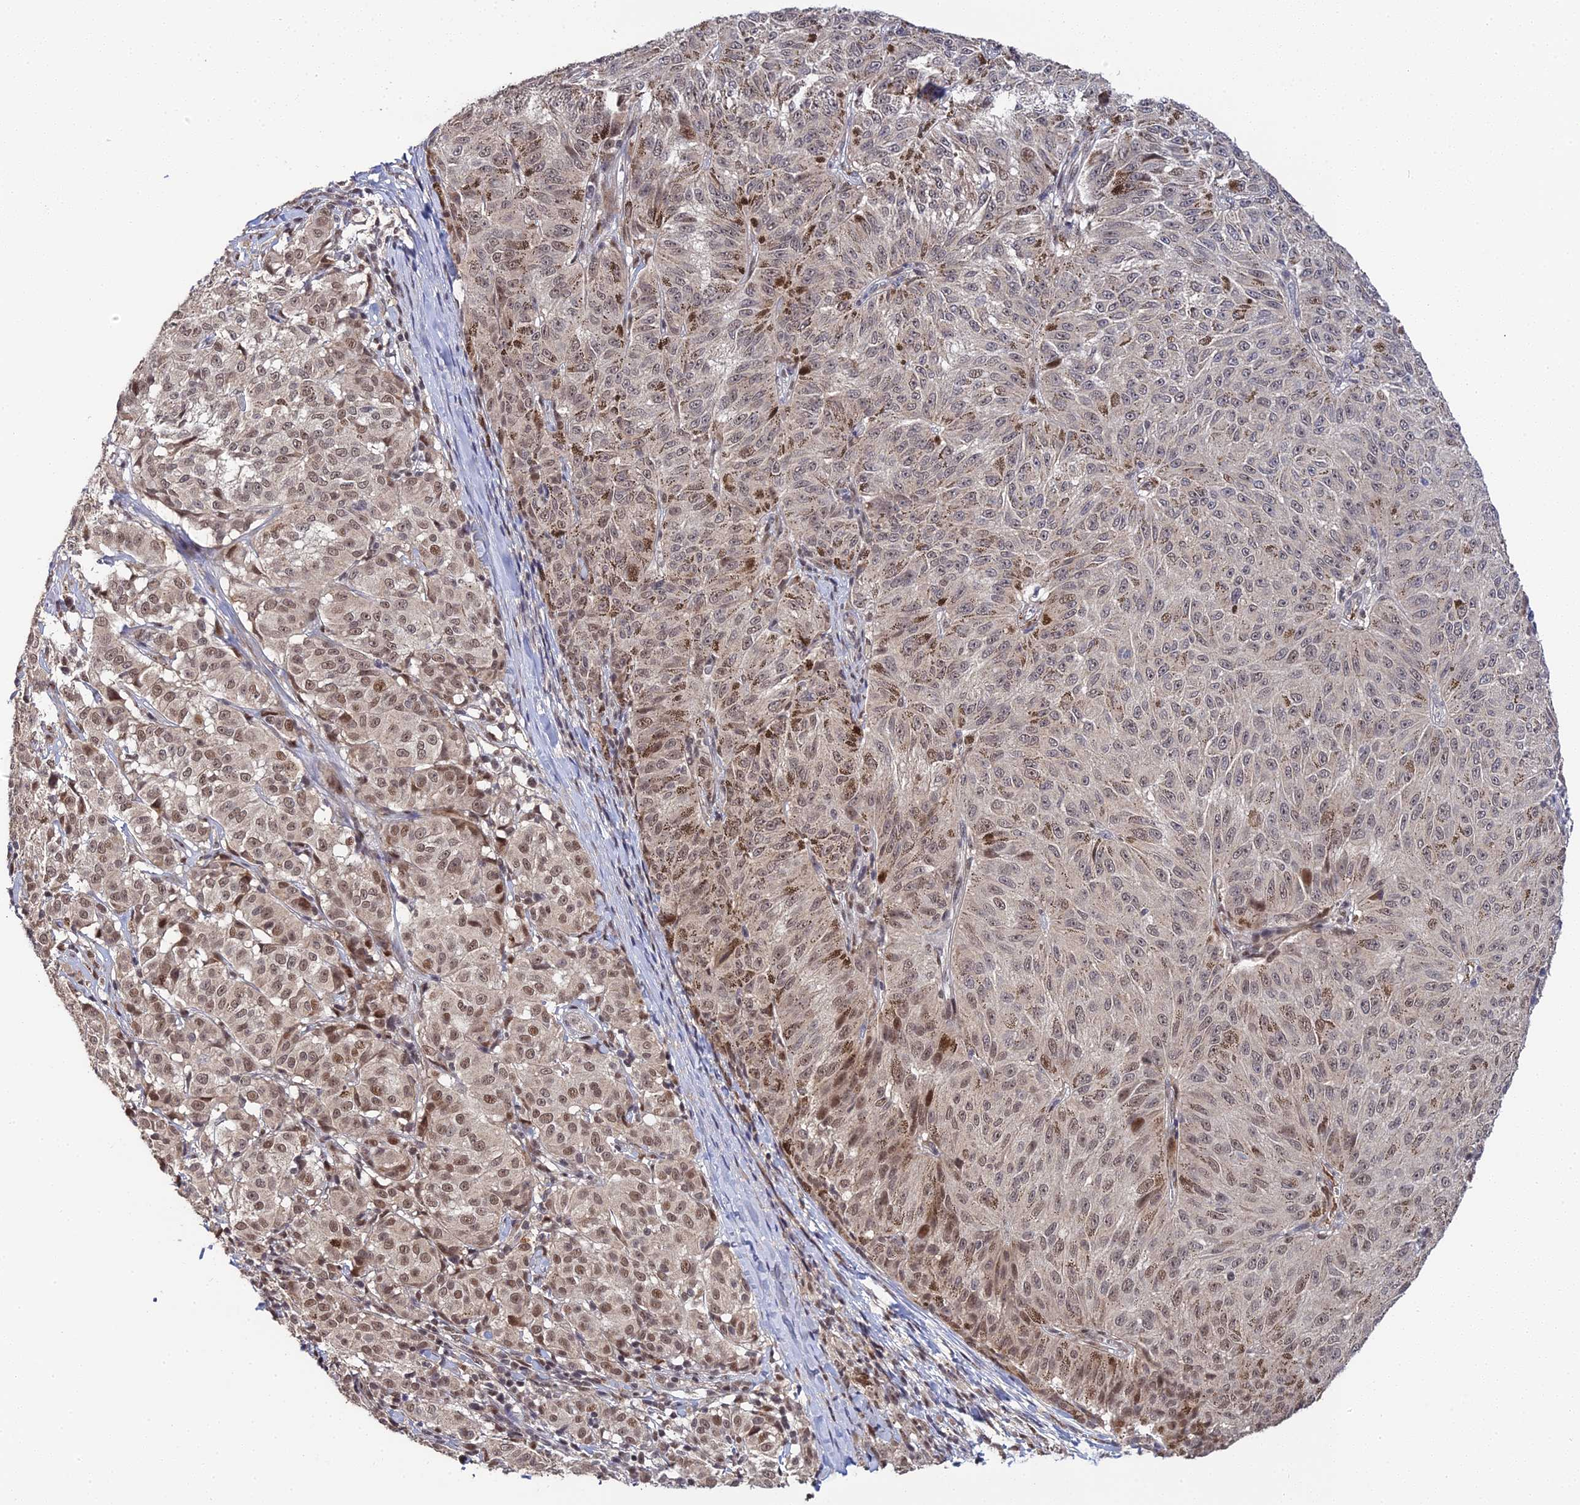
{"staining": {"intensity": "moderate", "quantity": "25%-75%", "location": "nuclear"}, "tissue": "melanoma", "cell_type": "Tumor cells", "image_type": "cancer", "snomed": [{"axis": "morphology", "description": "Malignant melanoma, NOS"}, {"axis": "topography", "description": "Skin"}], "caption": "Malignant melanoma stained with DAB (3,3'-diaminobenzidine) immunohistochemistry demonstrates medium levels of moderate nuclear positivity in about 25%-75% of tumor cells.", "gene": "ERCC5", "patient": {"sex": "female", "age": 72}}